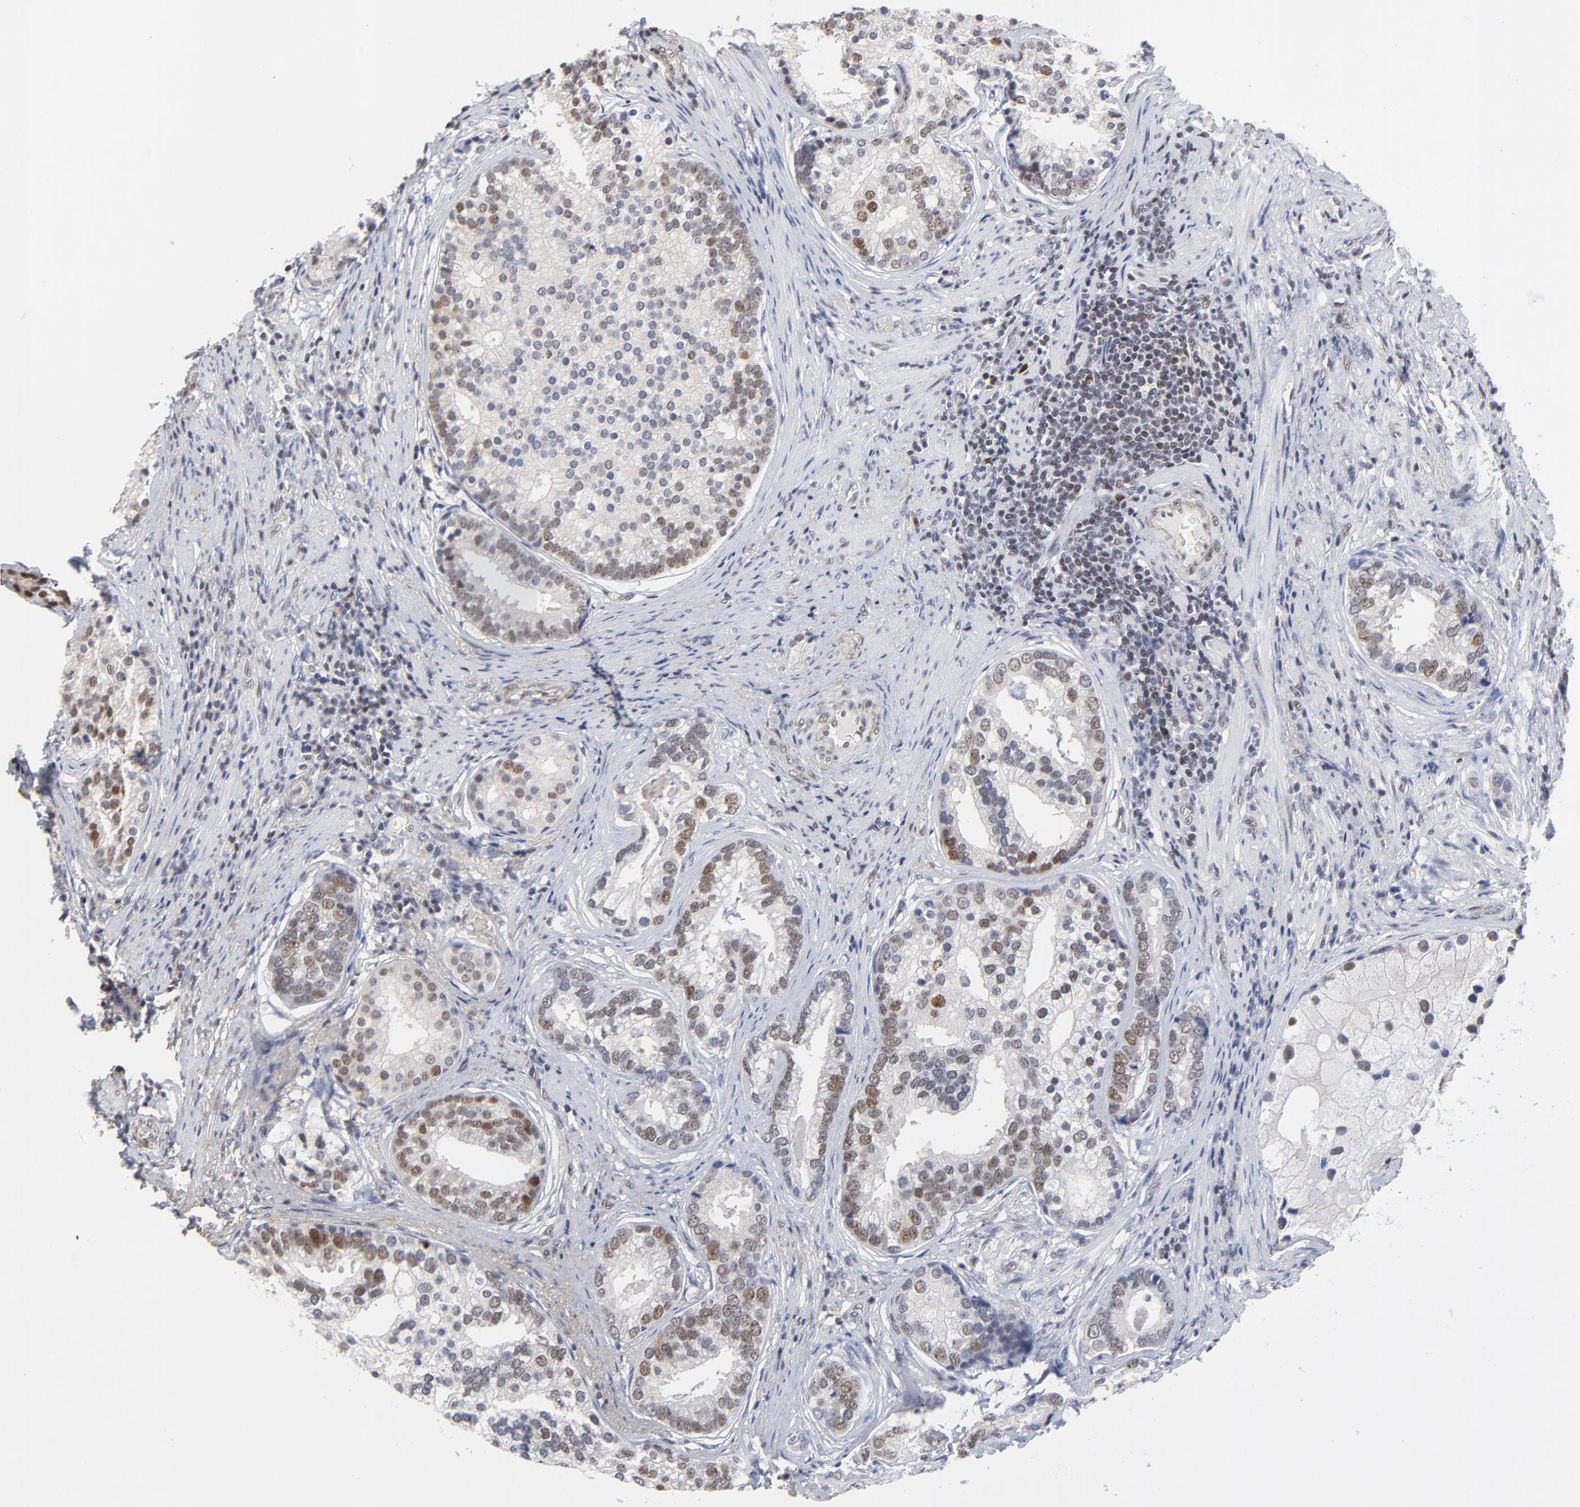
{"staining": {"intensity": "weak", "quantity": "25%-75%", "location": "nuclear"}, "tissue": "prostate cancer", "cell_type": "Tumor cells", "image_type": "cancer", "snomed": [{"axis": "morphology", "description": "Adenocarcinoma, Low grade"}, {"axis": "topography", "description": "Prostate"}], "caption": "Protein staining of prostate cancer (low-grade adenocarcinoma) tissue shows weak nuclear staining in about 25%-75% of tumor cells. (DAB (3,3'-diaminobenzidine) = brown stain, brightfield microscopy at high magnification).", "gene": "OGFOD1", "patient": {"sex": "male", "age": 71}}